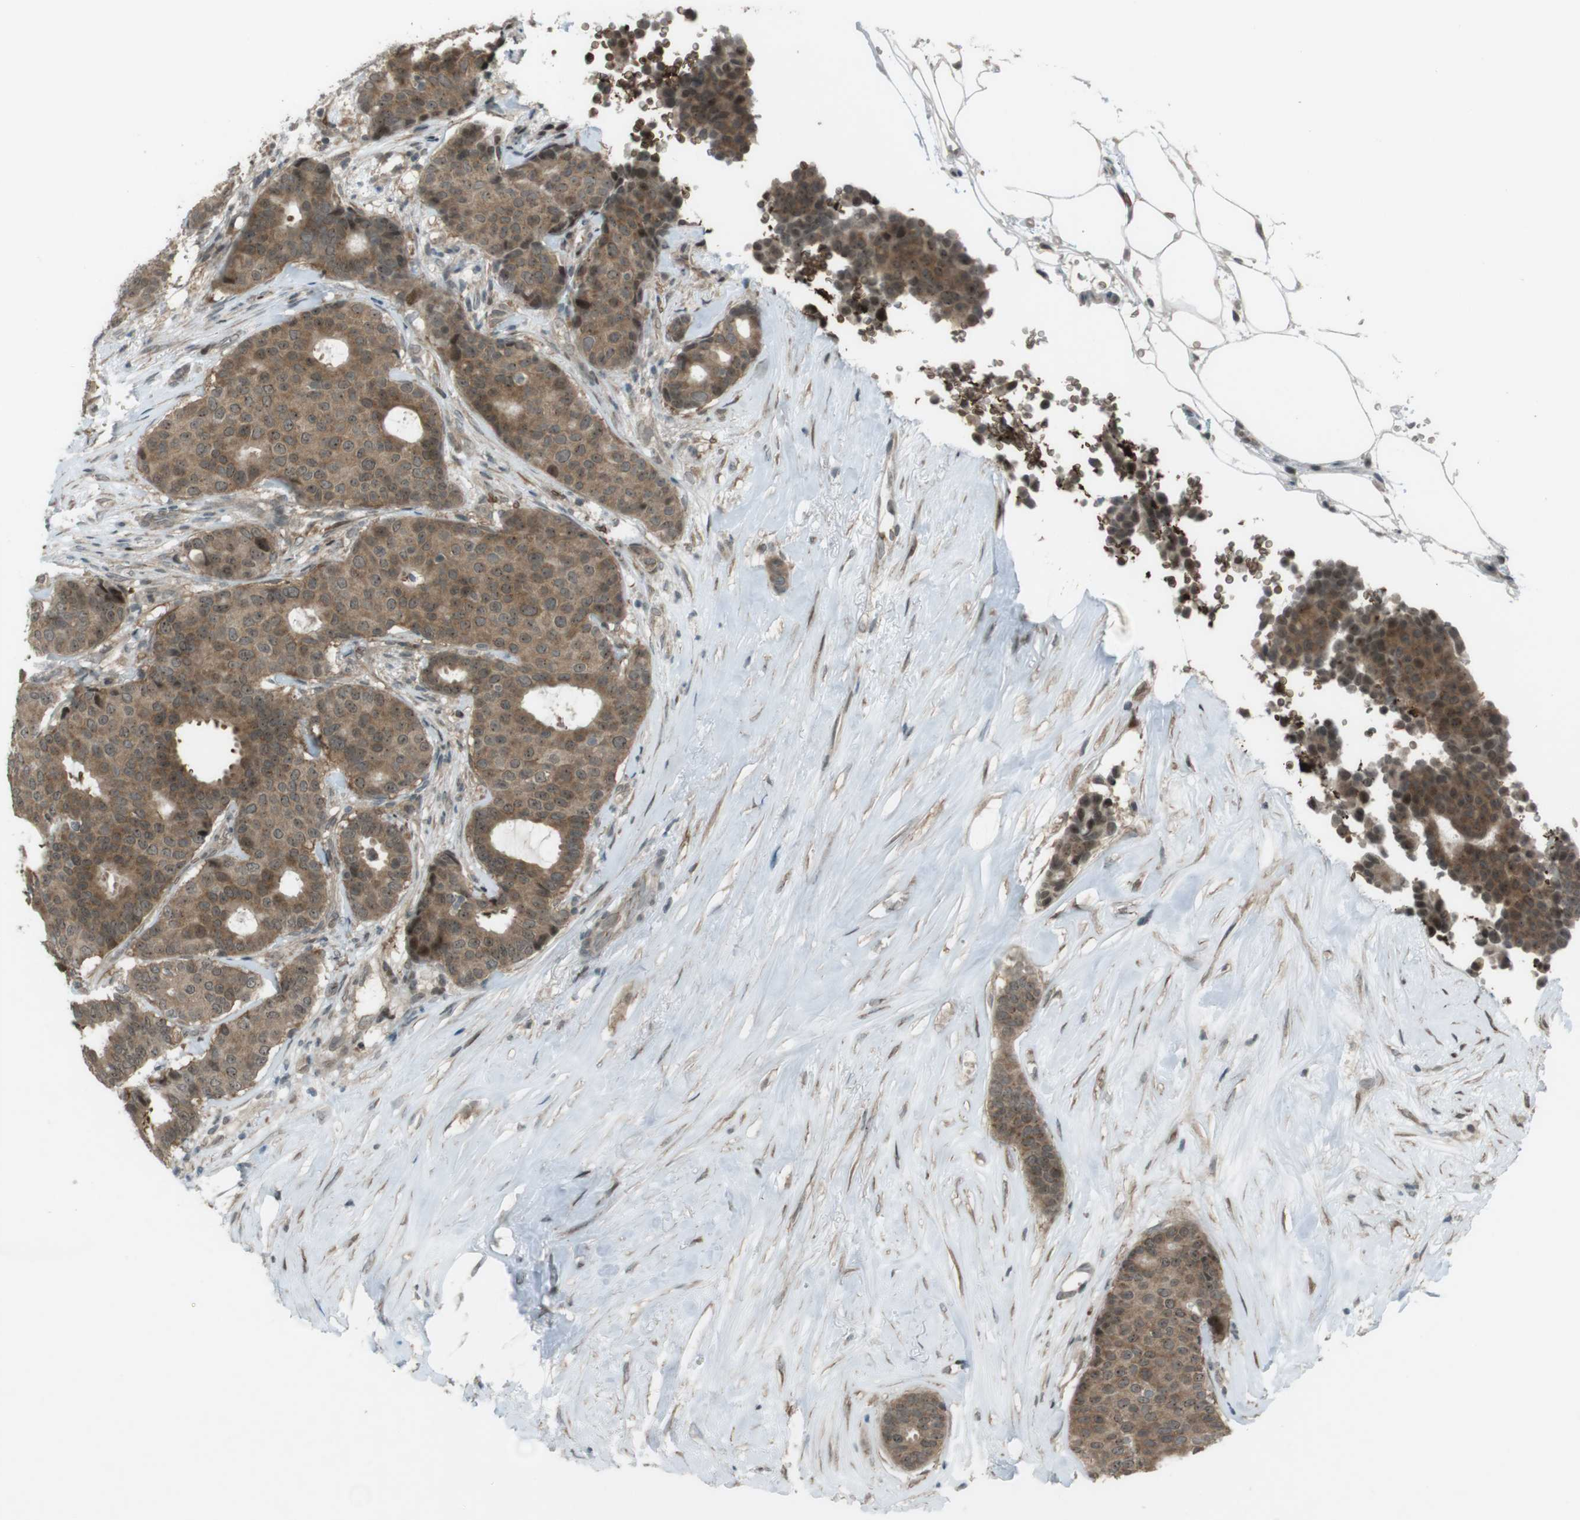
{"staining": {"intensity": "moderate", "quantity": ">75%", "location": "cytoplasmic/membranous,nuclear"}, "tissue": "breast cancer", "cell_type": "Tumor cells", "image_type": "cancer", "snomed": [{"axis": "morphology", "description": "Duct carcinoma"}, {"axis": "topography", "description": "Breast"}], "caption": "Immunohistochemistry (IHC) of intraductal carcinoma (breast) reveals medium levels of moderate cytoplasmic/membranous and nuclear staining in approximately >75% of tumor cells. (Brightfield microscopy of DAB IHC at high magnification).", "gene": "SLITRK5", "patient": {"sex": "female", "age": 75}}